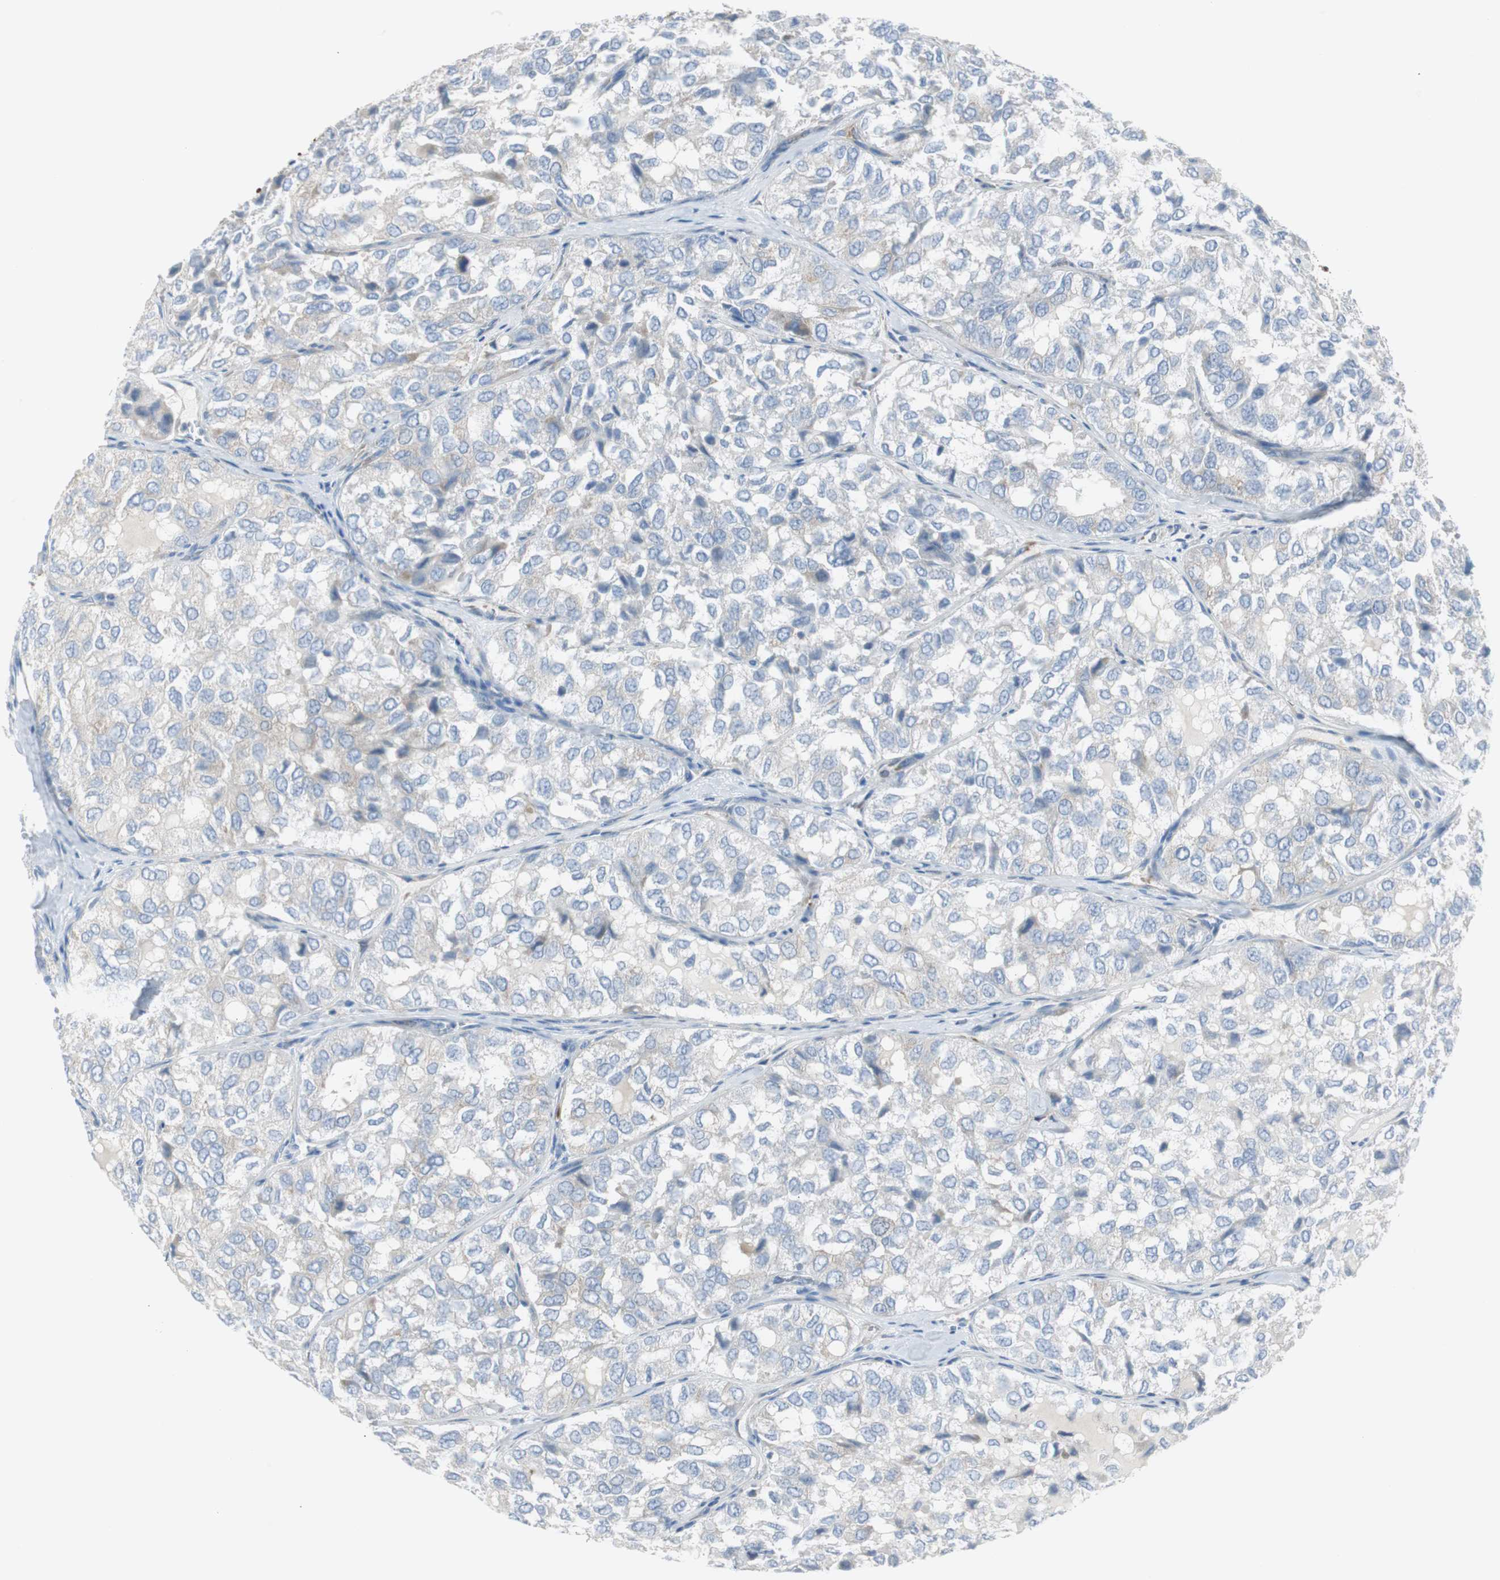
{"staining": {"intensity": "negative", "quantity": "none", "location": "none"}, "tissue": "thyroid cancer", "cell_type": "Tumor cells", "image_type": "cancer", "snomed": [{"axis": "morphology", "description": "Follicular adenoma carcinoma, NOS"}, {"axis": "topography", "description": "Thyroid gland"}], "caption": "Micrograph shows no protein expression in tumor cells of thyroid cancer tissue.", "gene": "RPS12", "patient": {"sex": "male", "age": 75}}